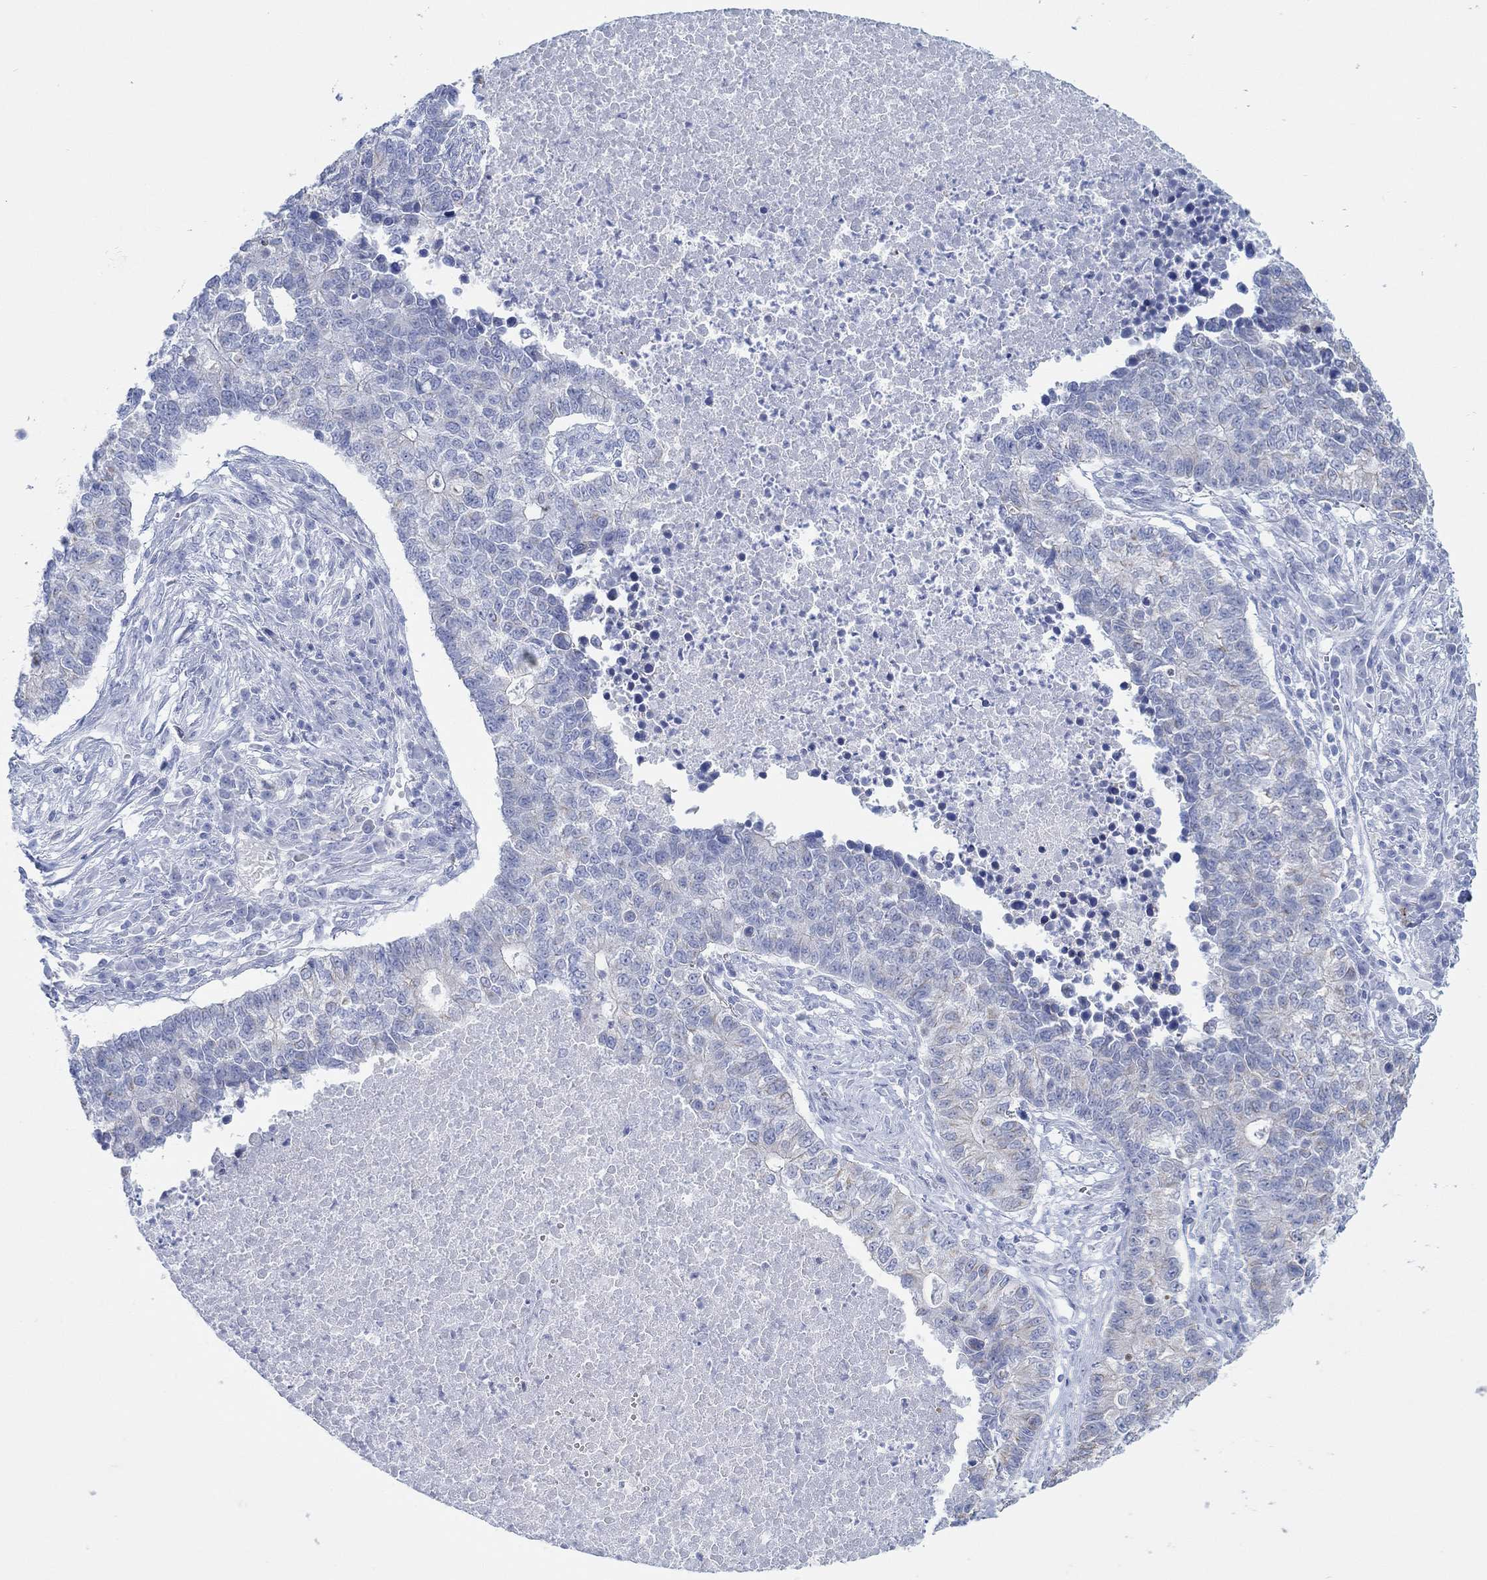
{"staining": {"intensity": "negative", "quantity": "none", "location": "none"}, "tissue": "lung cancer", "cell_type": "Tumor cells", "image_type": "cancer", "snomed": [{"axis": "morphology", "description": "Adenocarcinoma, NOS"}, {"axis": "topography", "description": "Lung"}], "caption": "There is no significant staining in tumor cells of lung cancer (adenocarcinoma).", "gene": "AK8", "patient": {"sex": "male", "age": 57}}